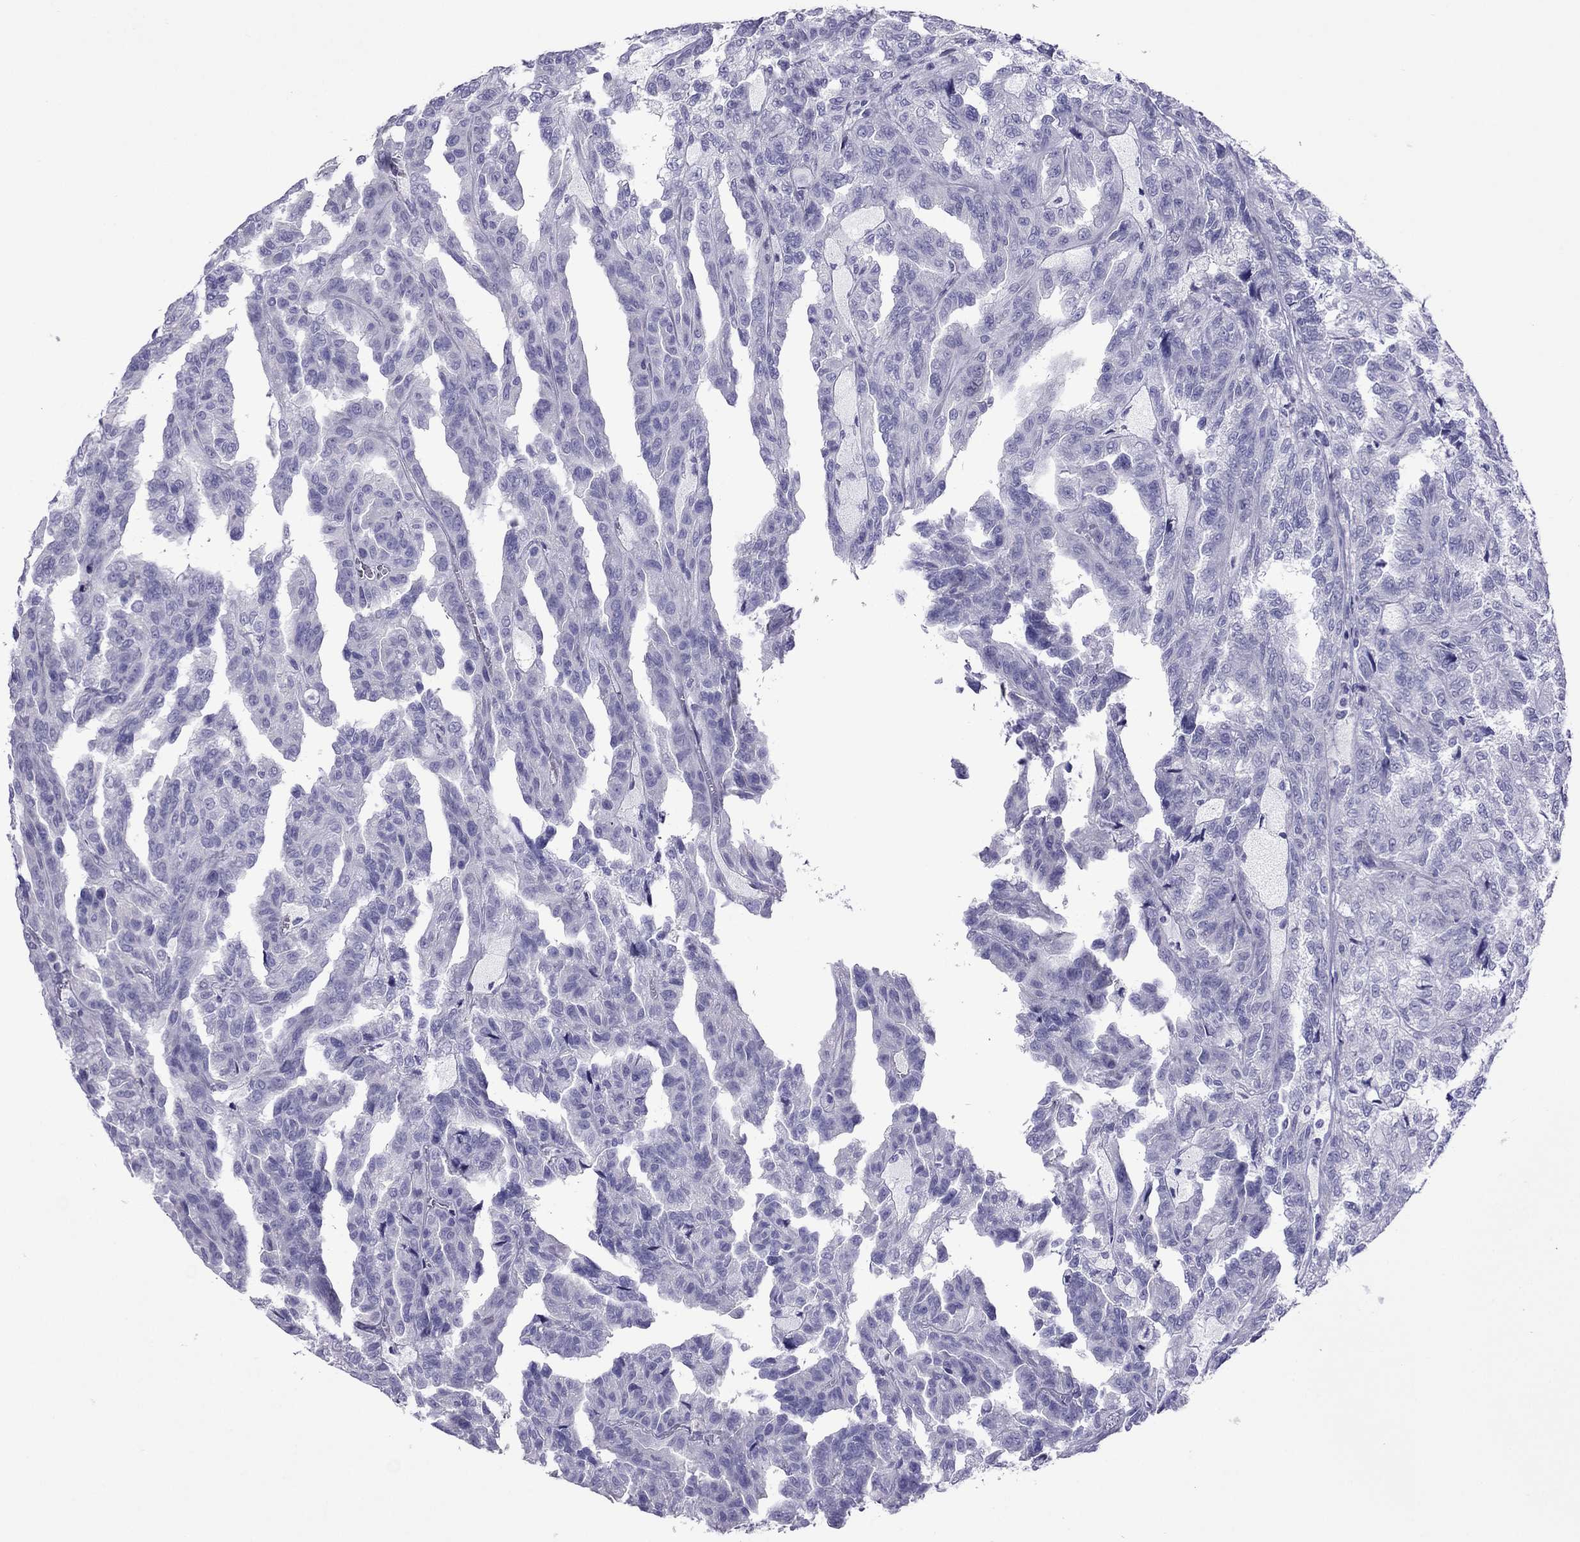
{"staining": {"intensity": "negative", "quantity": "none", "location": "none"}, "tissue": "renal cancer", "cell_type": "Tumor cells", "image_type": "cancer", "snomed": [{"axis": "morphology", "description": "Adenocarcinoma, NOS"}, {"axis": "topography", "description": "Kidney"}], "caption": "This is a photomicrograph of immunohistochemistry (IHC) staining of renal cancer (adenocarcinoma), which shows no staining in tumor cells.", "gene": "MYL11", "patient": {"sex": "male", "age": 79}}